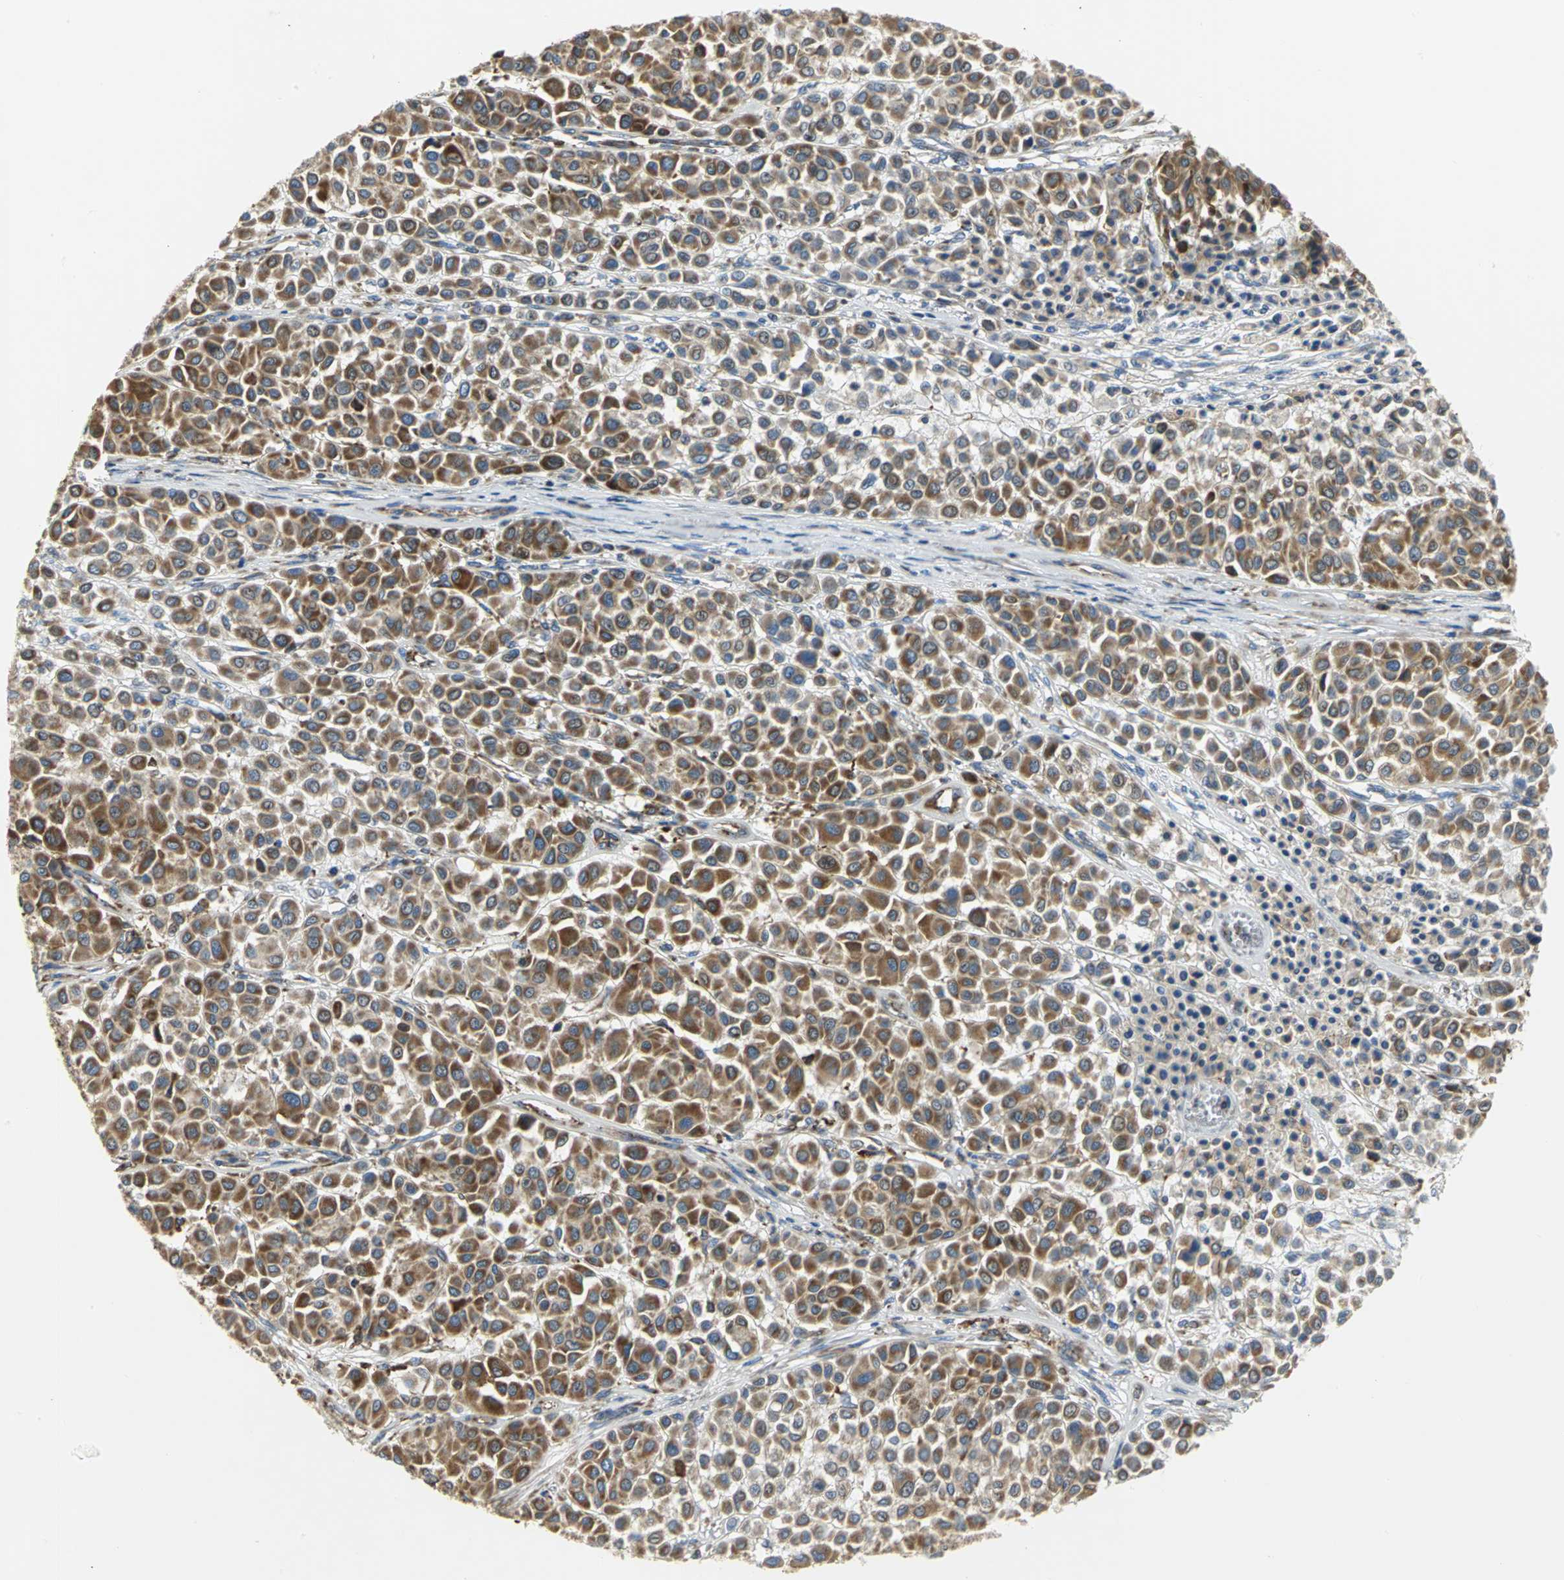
{"staining": {"intensity": "strong", "quantity": ">75%", "location": "cytoplasmic/membranous"}, "tissue": "melanoma", "cell_type": "Tumor cells", "image_type": "cancer", "snomed": [{"axis": "morphology", "description": "Malignant melanoma, Metastatic site"}, {"axis": "topography", "description": "Soft tissue"}], "caption": "About >75% of tumor cells in human melanoma demonstrate strong cytoplasmic/membranous protein positivity as visualized by brown immunohistochemical staining.", "gene": "TULP4", "patient": {"sex": "male", "age": 41}}